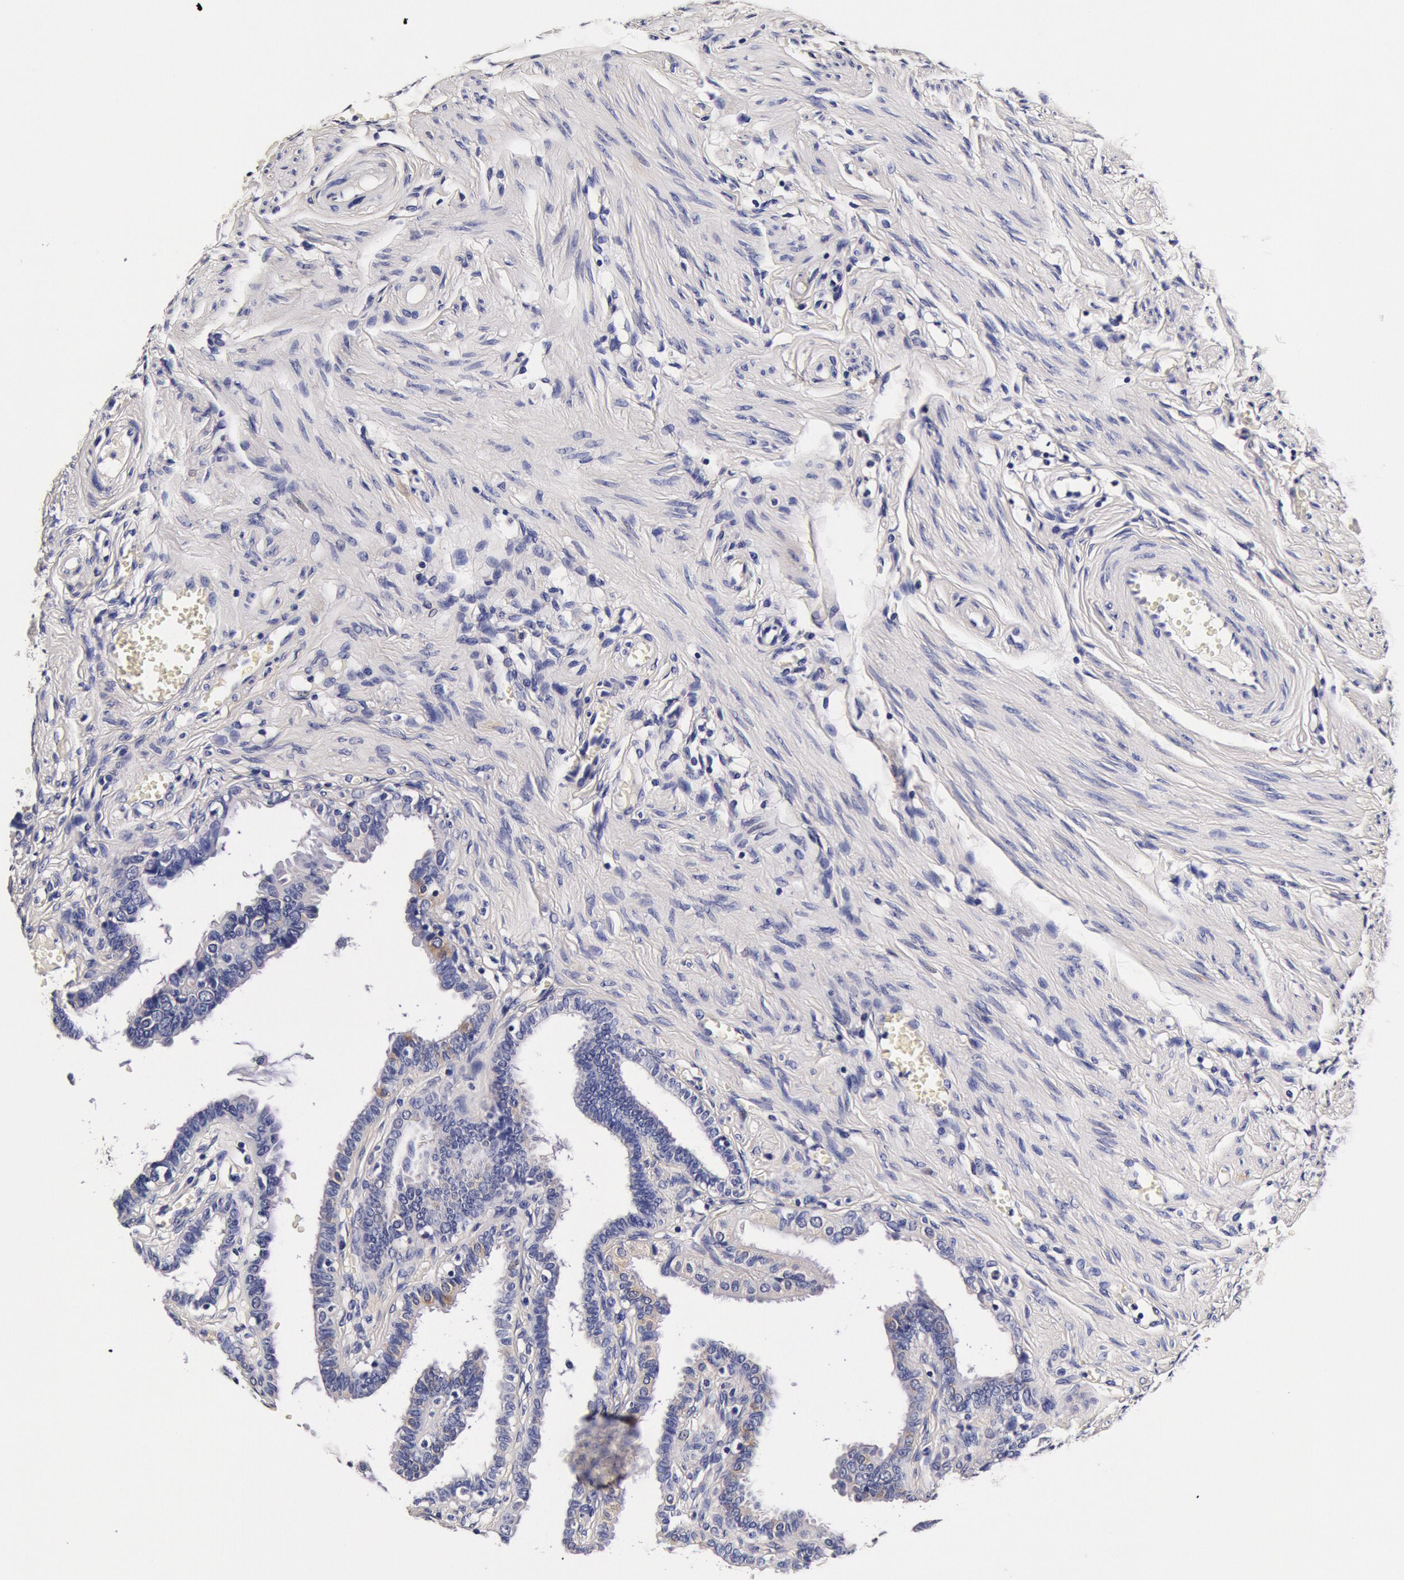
{"staining": {"intensity": "negative", "quantity": "none", "location": "none"}, "tissue": "fallopian tube", "cell_type": "Glandular cells", "image_type": "normal", "snomed": [{"axis": "morphology", "description": "Normal tissue, NOS"}, {"axis": "topography", "description": "Fallopian tube"}], "caption": "Immunohistochemical staining of benign fallopian tube displays no significant staining in glandular cells.", "gene": "CCDC22", "patient": {"sex": "female", "age": 67}}